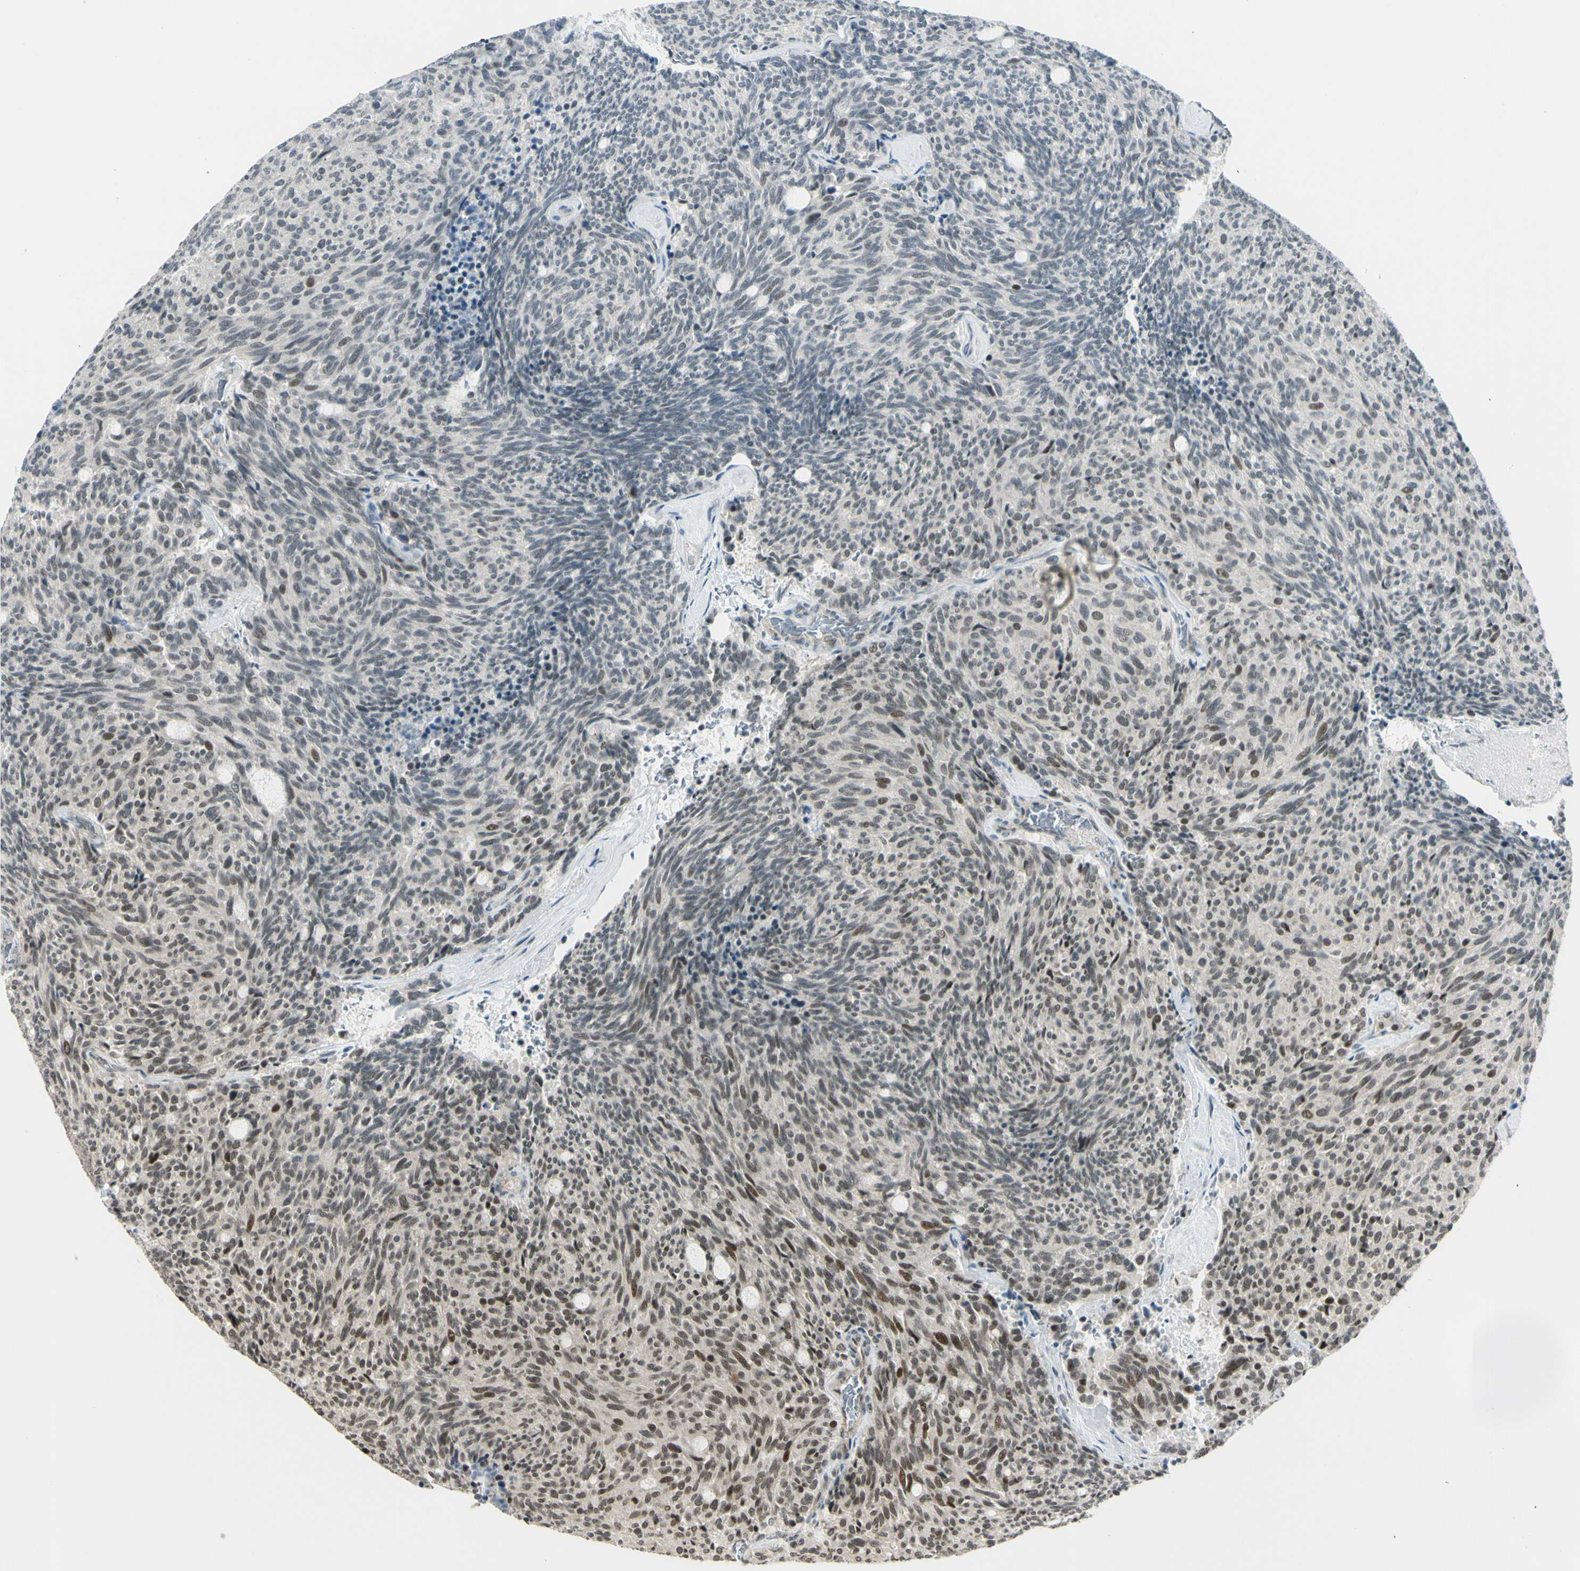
{"staining": {"intensity": "weak", "quantity": ">75%", "location": "cytoplasmic/membranous"}, "tissue": "carcinoid", "cell_type": "Tumor cells", "image_type": "cancer", "snomed": [{"axis": "morphology", "description": "Carcinoid, malignant, NOS"}, {"axis": "topography", "description": "Pancreas"}], "caption": "A brown stain labels weak cytoplasmic/membranous expression of a protein in carcinoid tumor cells. (DAB IHC, brown staining for protein, blue staining for nuclei).", "gene": "BRMS1", "patient": {"sex": "female", "age": 54}}